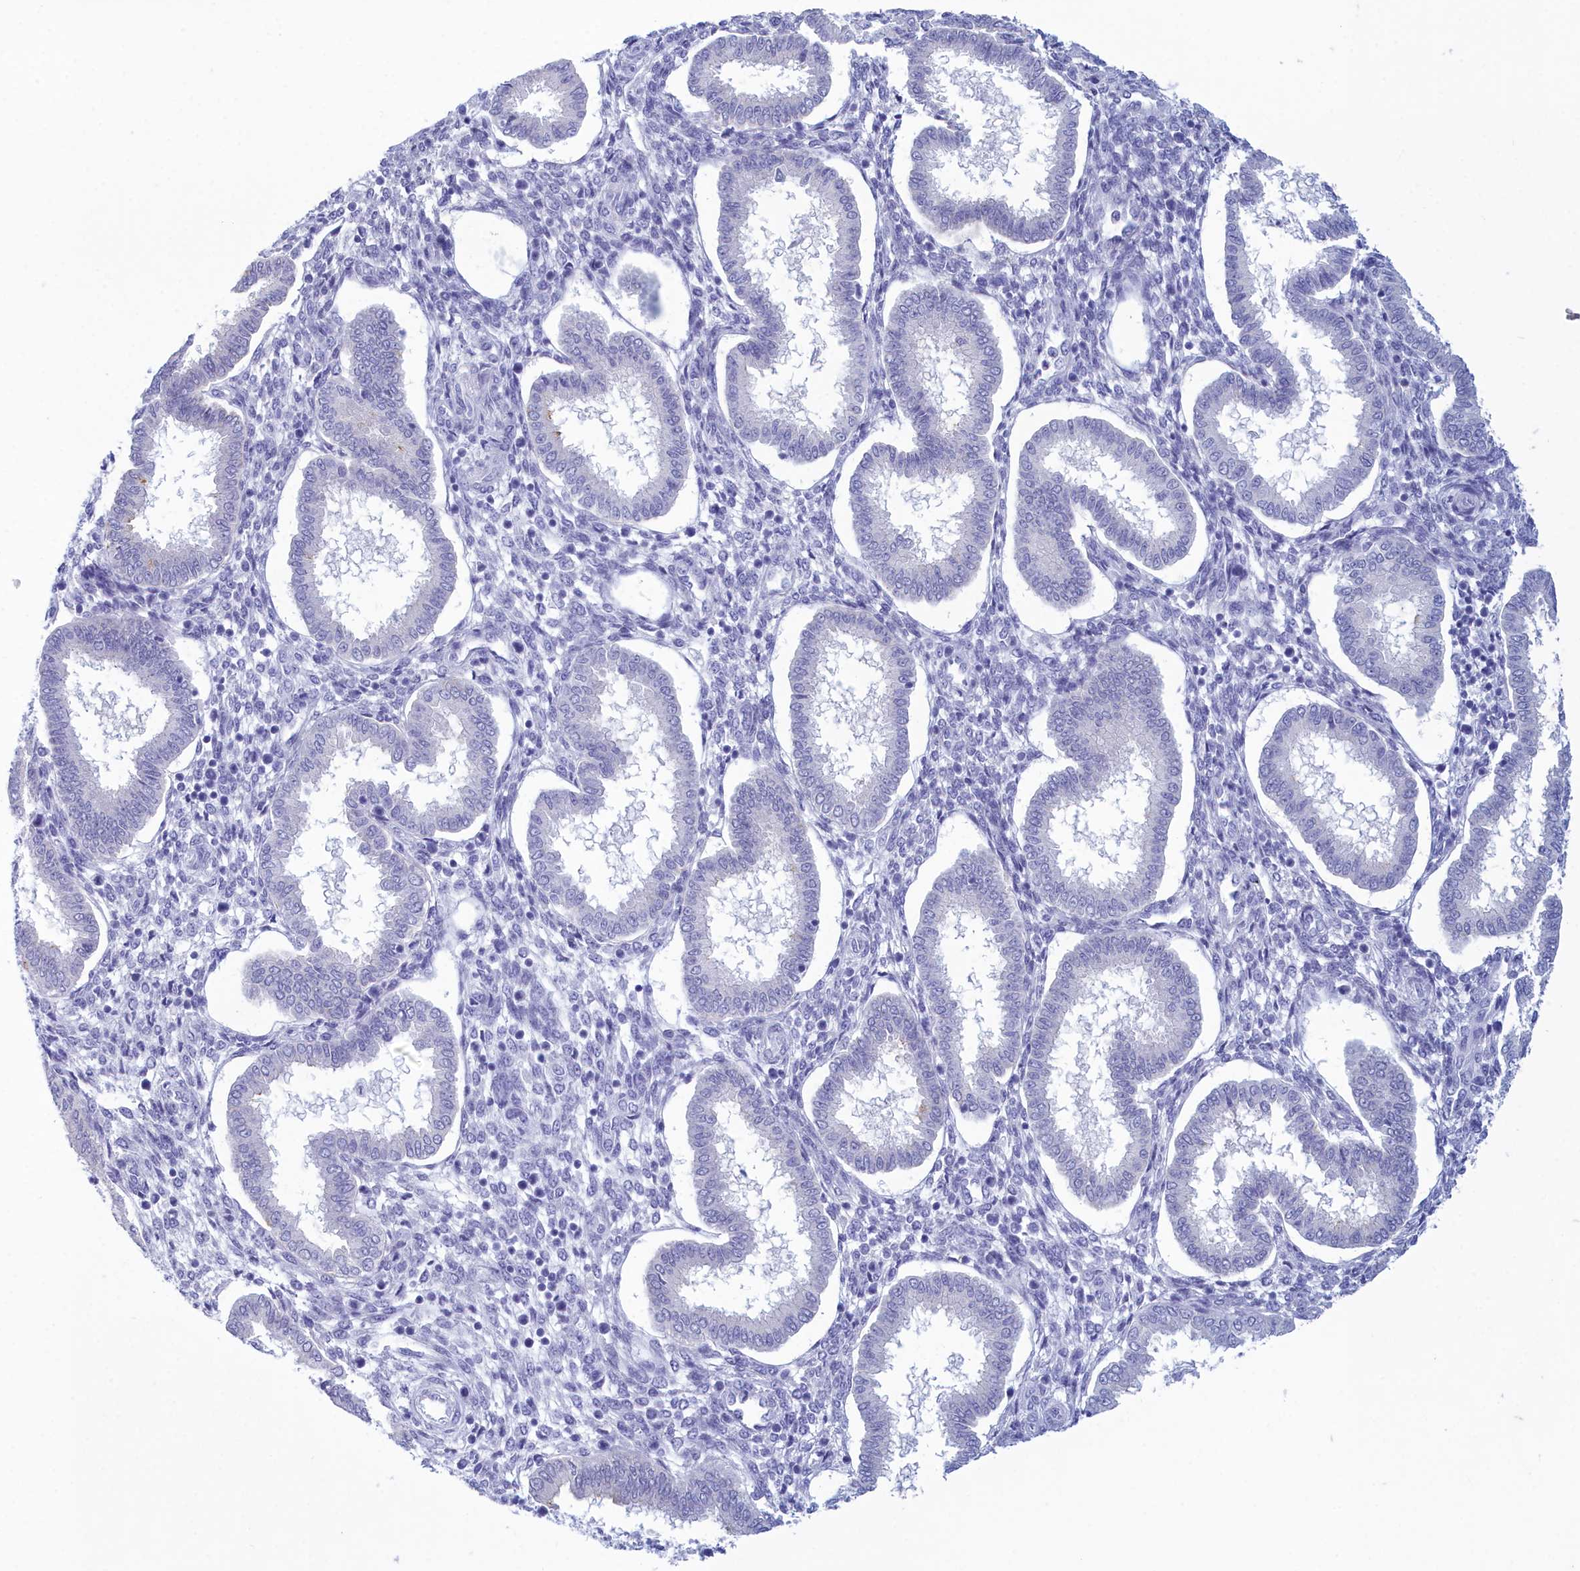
{"staining": {"intensity": "negative", "quantity": "none", "location": "none"}, "tissue": "endometrium", "cell_type": "Cells in endometrial stroma", "image_type": "normal", "snomed": [{"axis": "morphology", "description": "Normal tissue, NOS"}, {"axis": "topography", "description": "Endometrium"}], "caption": "This is a image of immunohistochemistry (IHC) staining of unremarkable endometrium, which shows no positivity in cells in endometrial stroma.", "gene": "TMEM97", "patient": {"sex": "female", "age": 24}}